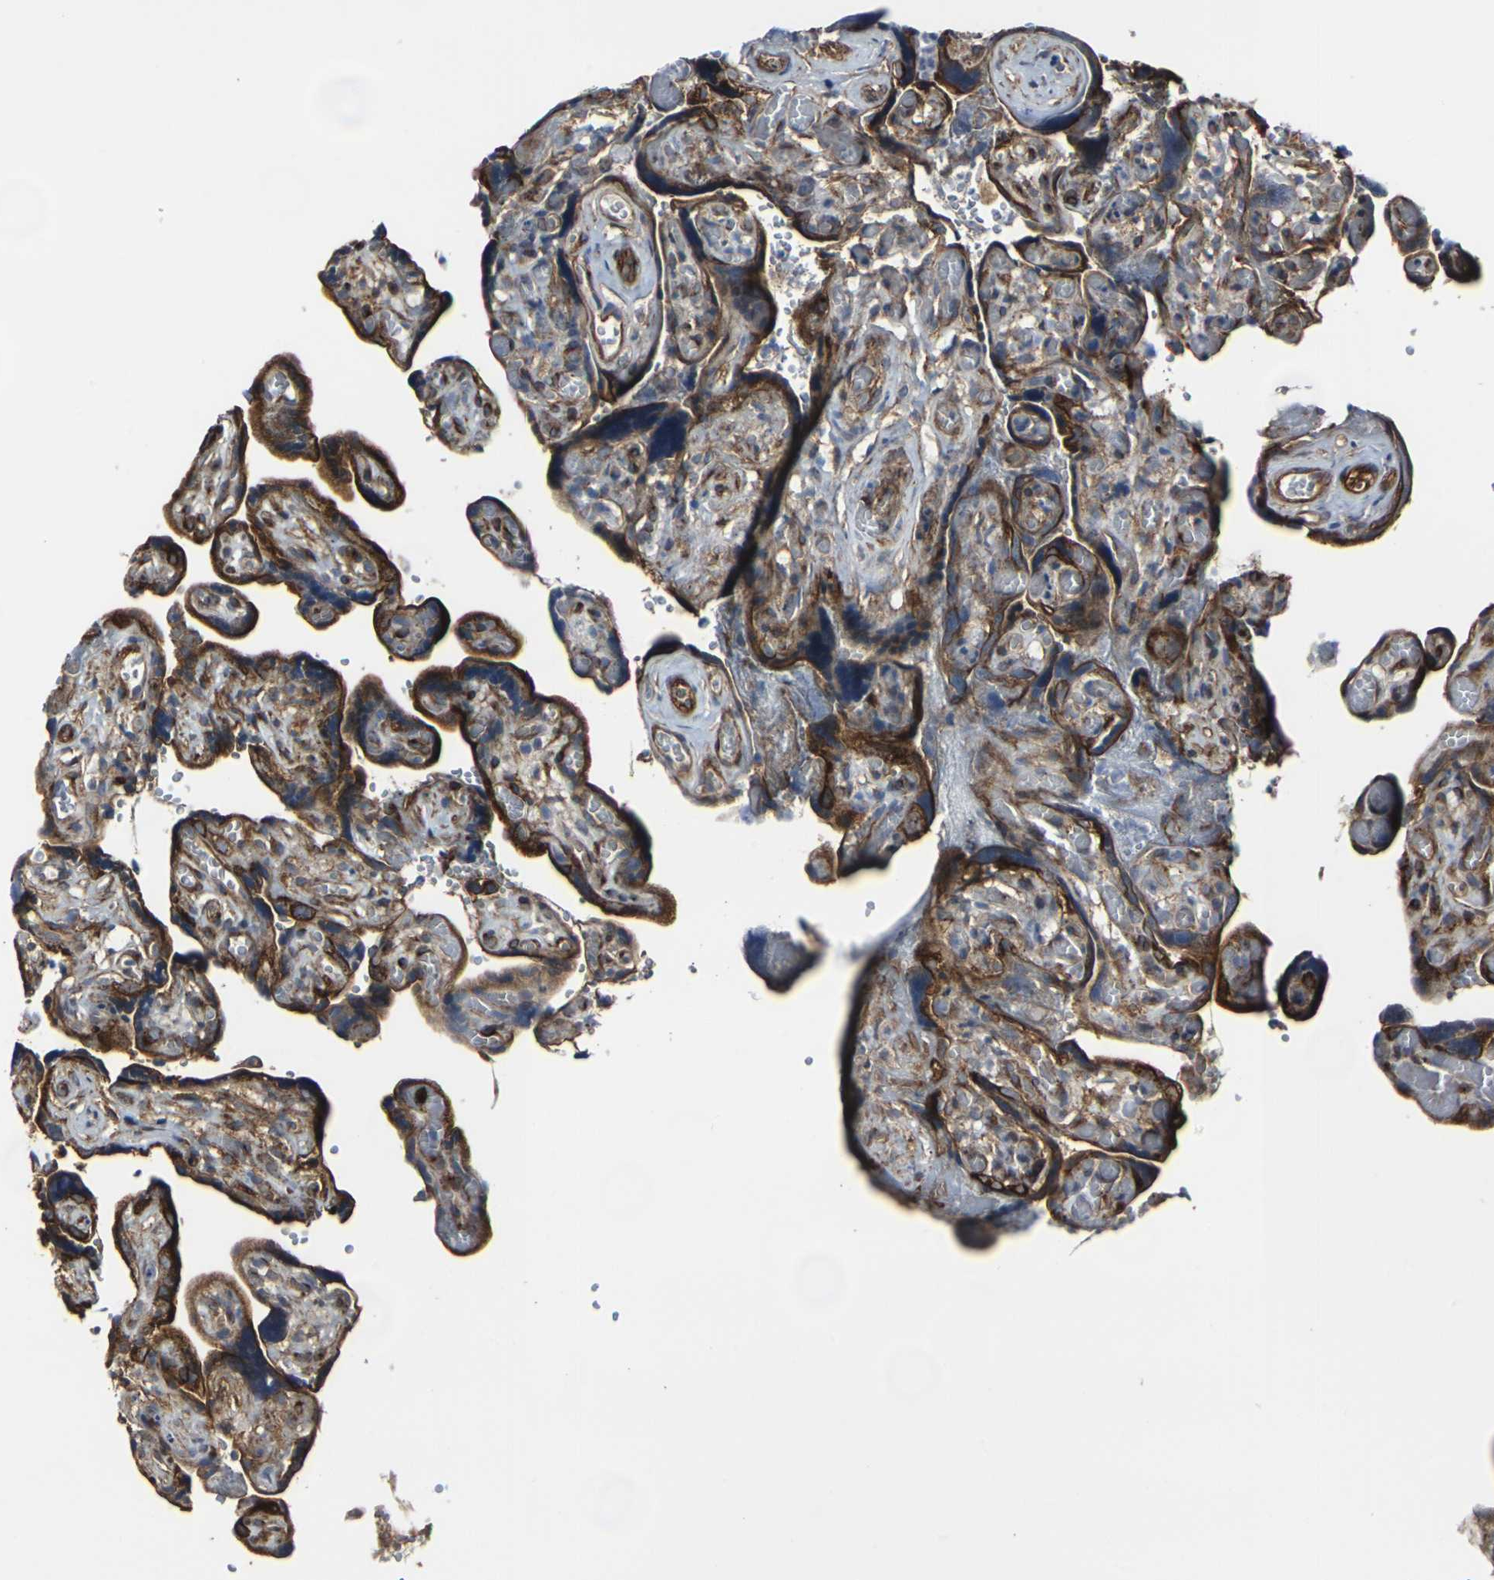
{"staining": {"intensity": "strong", "quantity": ">75%", "location": "cytoplasmic/membranous"}, "tissue": "placenta", "cell_type": "Decidual cells", "image_type": "normal", "snomed": [{"axis": "morphology", "description": "Normal tissue, NOS"}, {"axis": "topography", "description": "Placenta"}], "caption": "This is a histology image of IHC staining of normal placenta, which shows strong positivity in the cytoplasmic/membranous of decidual cells.", "gene": "MYOF", "patient": {"sex": "female", "age": 30}}